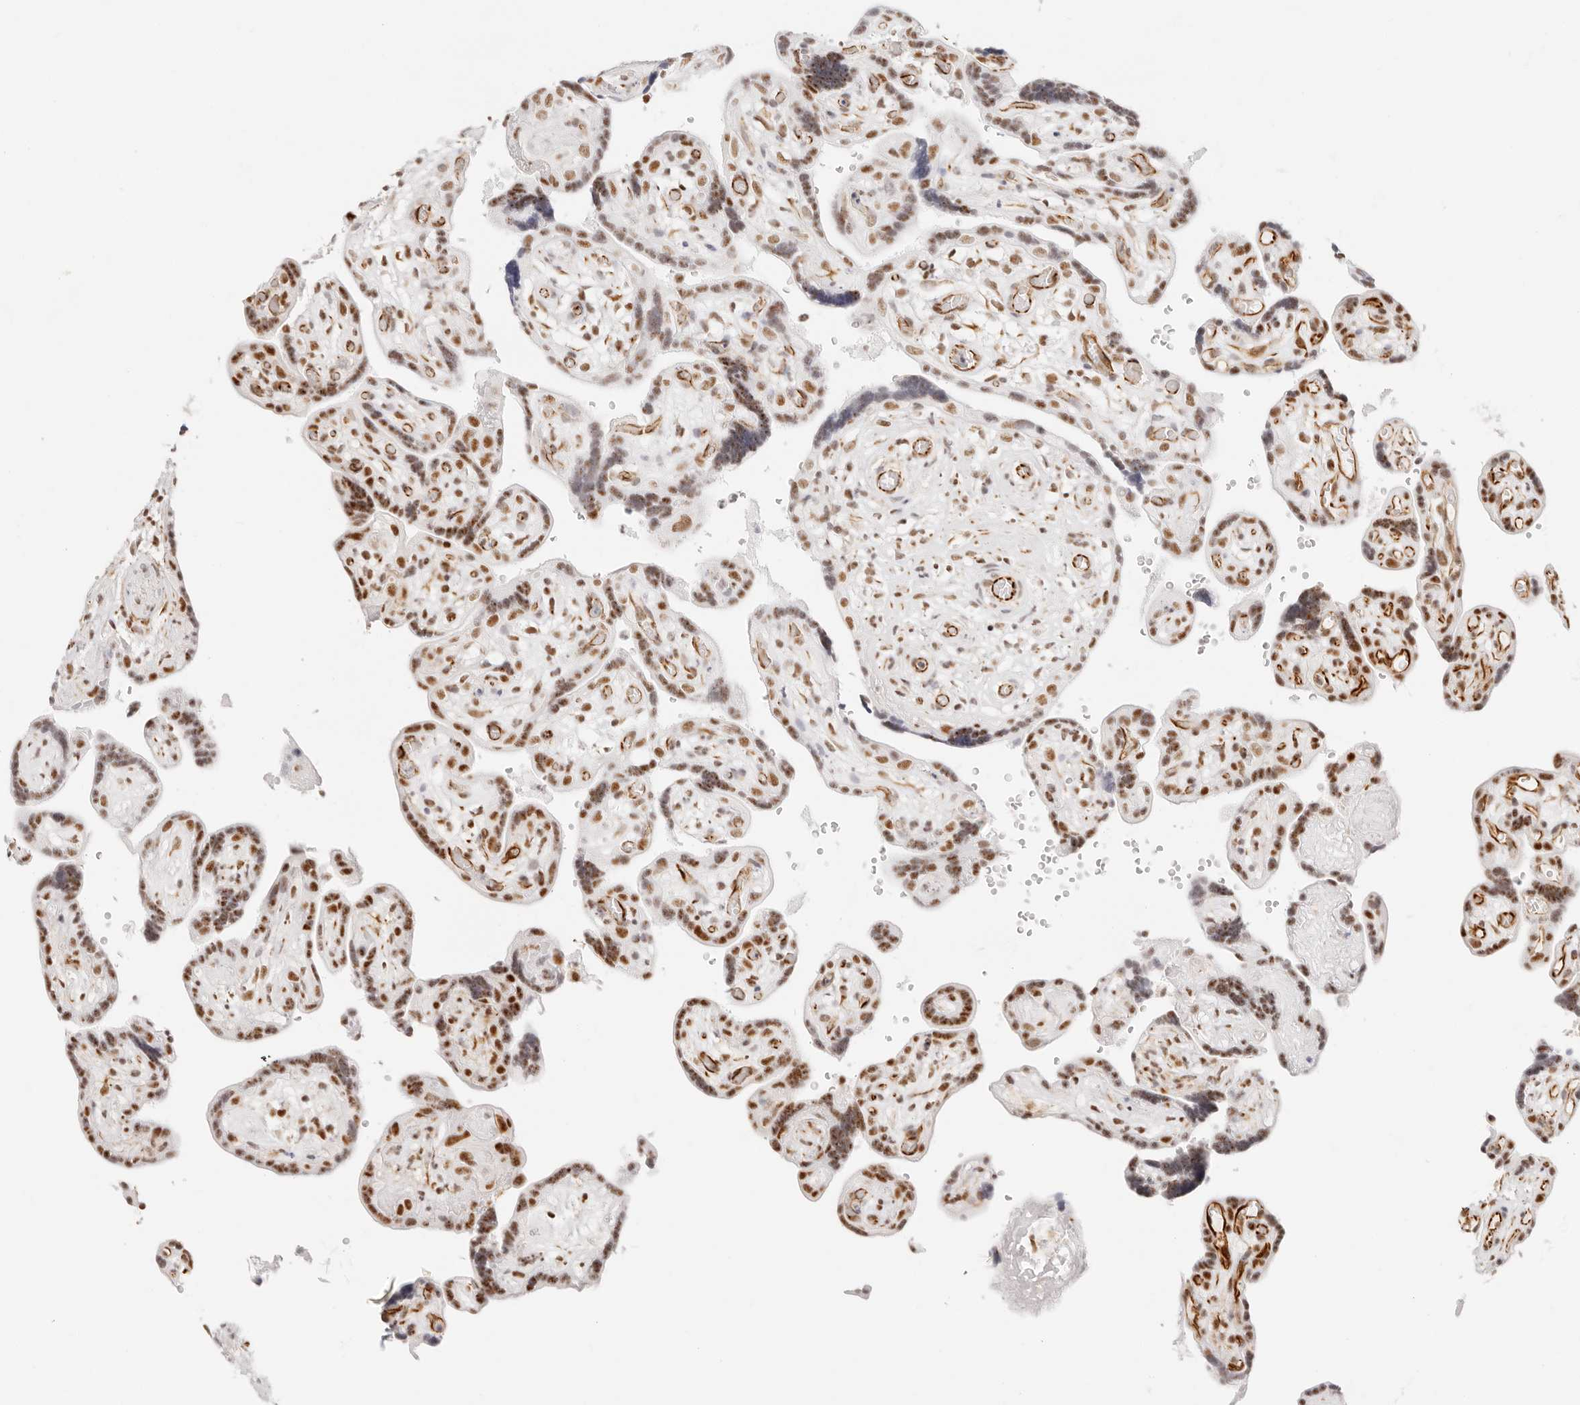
{"staining": {"intensity": "moderate", "quantity": ">75%", "location": "cytoplasmic/membranous,nuclear"}, "tissue": "placenta", "cell_type": "Trophoblastic cells", "image_type": "normal", "snomed": [{"axis": "morphology", "description": "Normal tissue, NOS"}, {"axis": "topography", "description": "Placenta"}], "caption": "IHC staining of normal placenta, which demonstrates medium levels of moderate cytoplasmic/membranous,nuclear expression in approximately >75% of trophoblastic cells indicating moderate cytoplasmic/membranous,nuclear protein staining. The staining was performed using DAB (brown) for protein detection and nuclei were counterstained in hematoxylin (blue).", "gene": "ZC3H11A", "patient": {"sex": "female", "age": 30}}